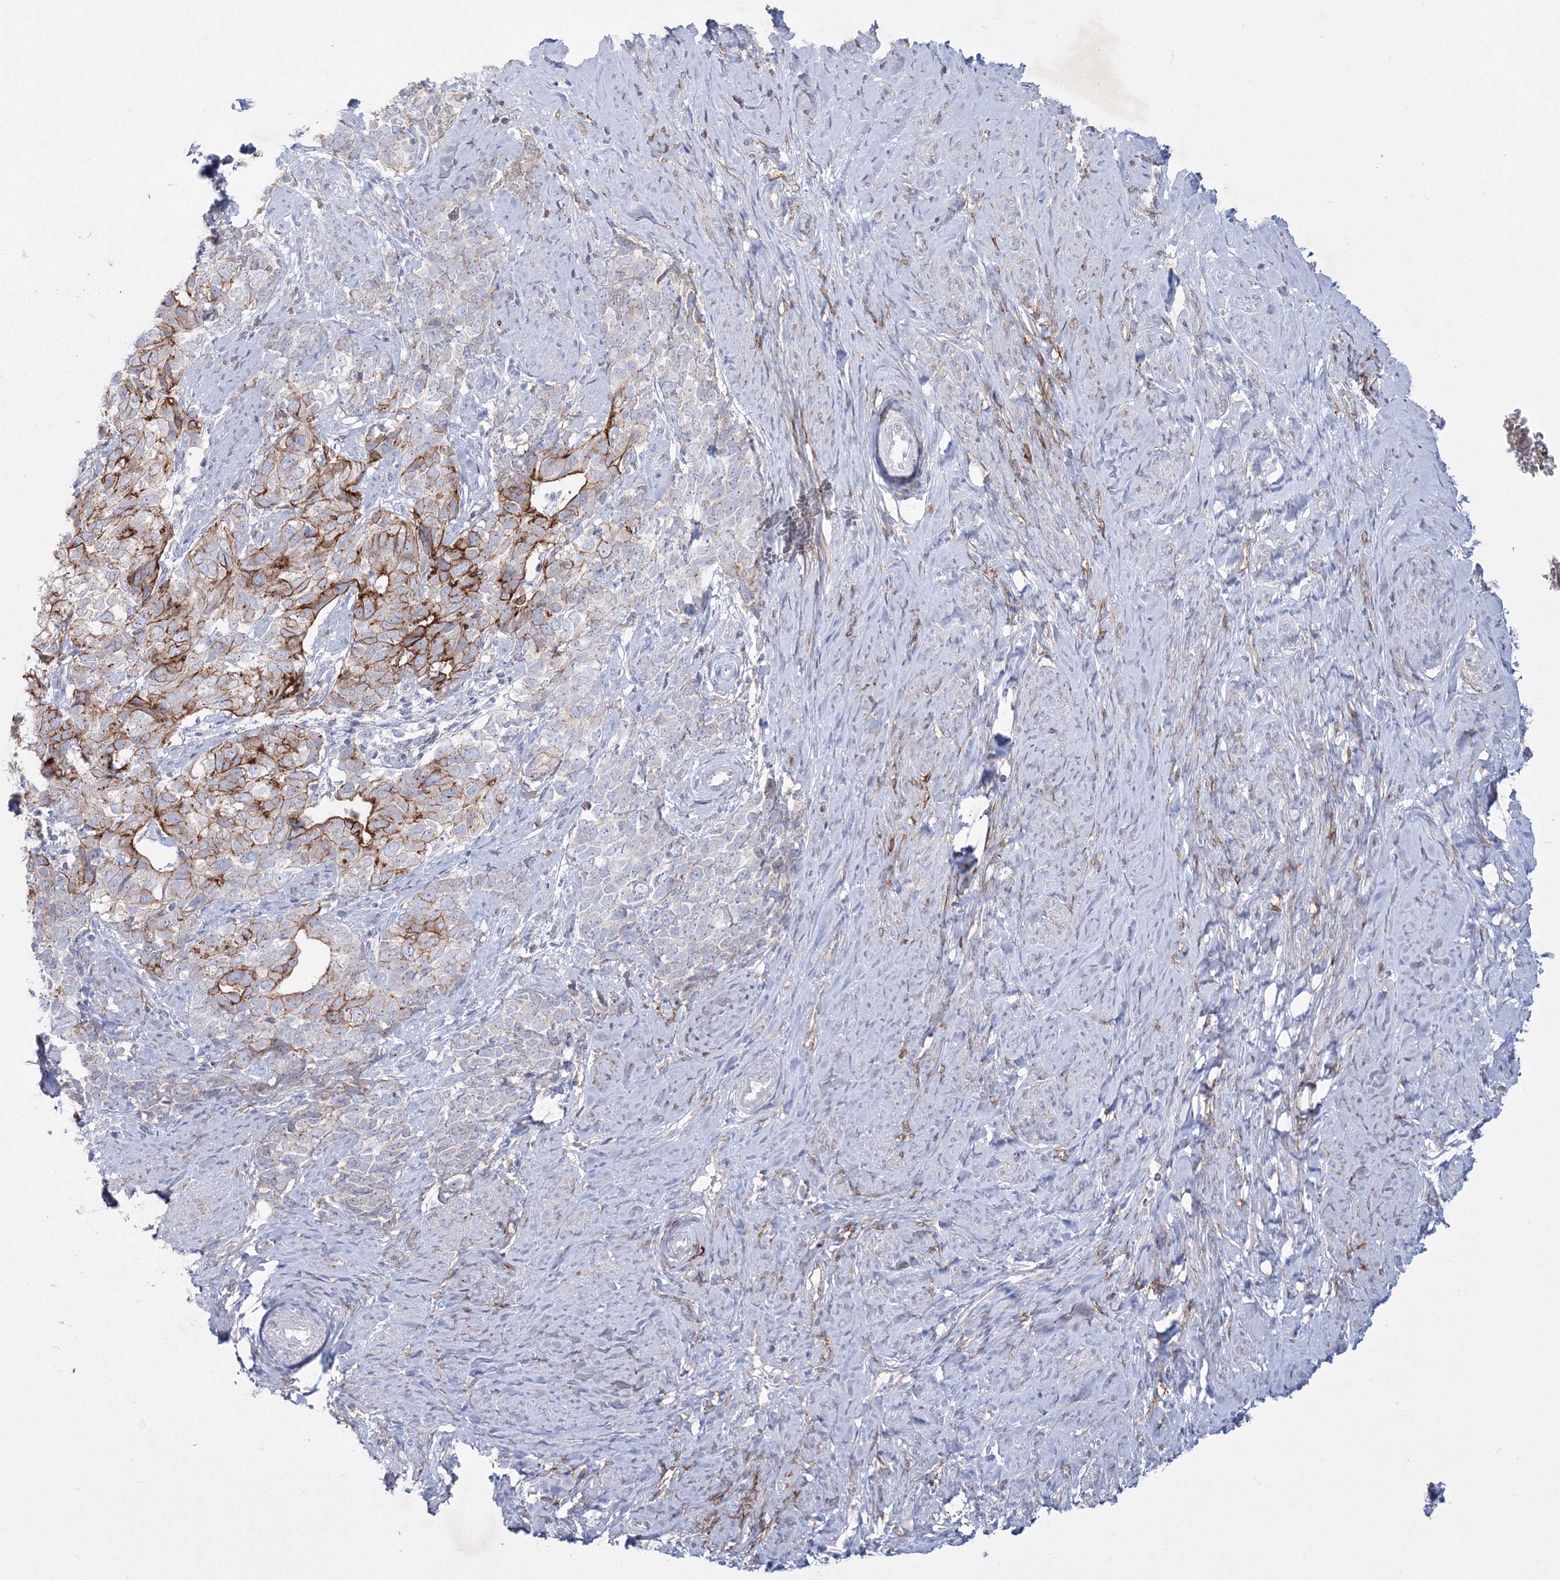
{"staining": {"intensity": "strong", "quantity": "25%-75%", "location": "cytoplasmic/membranous"}, "tissue": "cervical cancer", "cell_type": "Tumor cells", "image_type": "cancer", "snomed": [{"axis": "morphology", "description": "Squamous cell carcinoma, NOS"}, {"axis": "topography", "description": "Cervix"}], "caption": "Brown immunohistochemical staining in human cervical squamous cell carcinoma demonstrates strong cytoplasmic/membranous expression in about 25%-75% of tumor cells.", "gene": "TMEM139", "patient": {"sex": "female", "age": 63}}